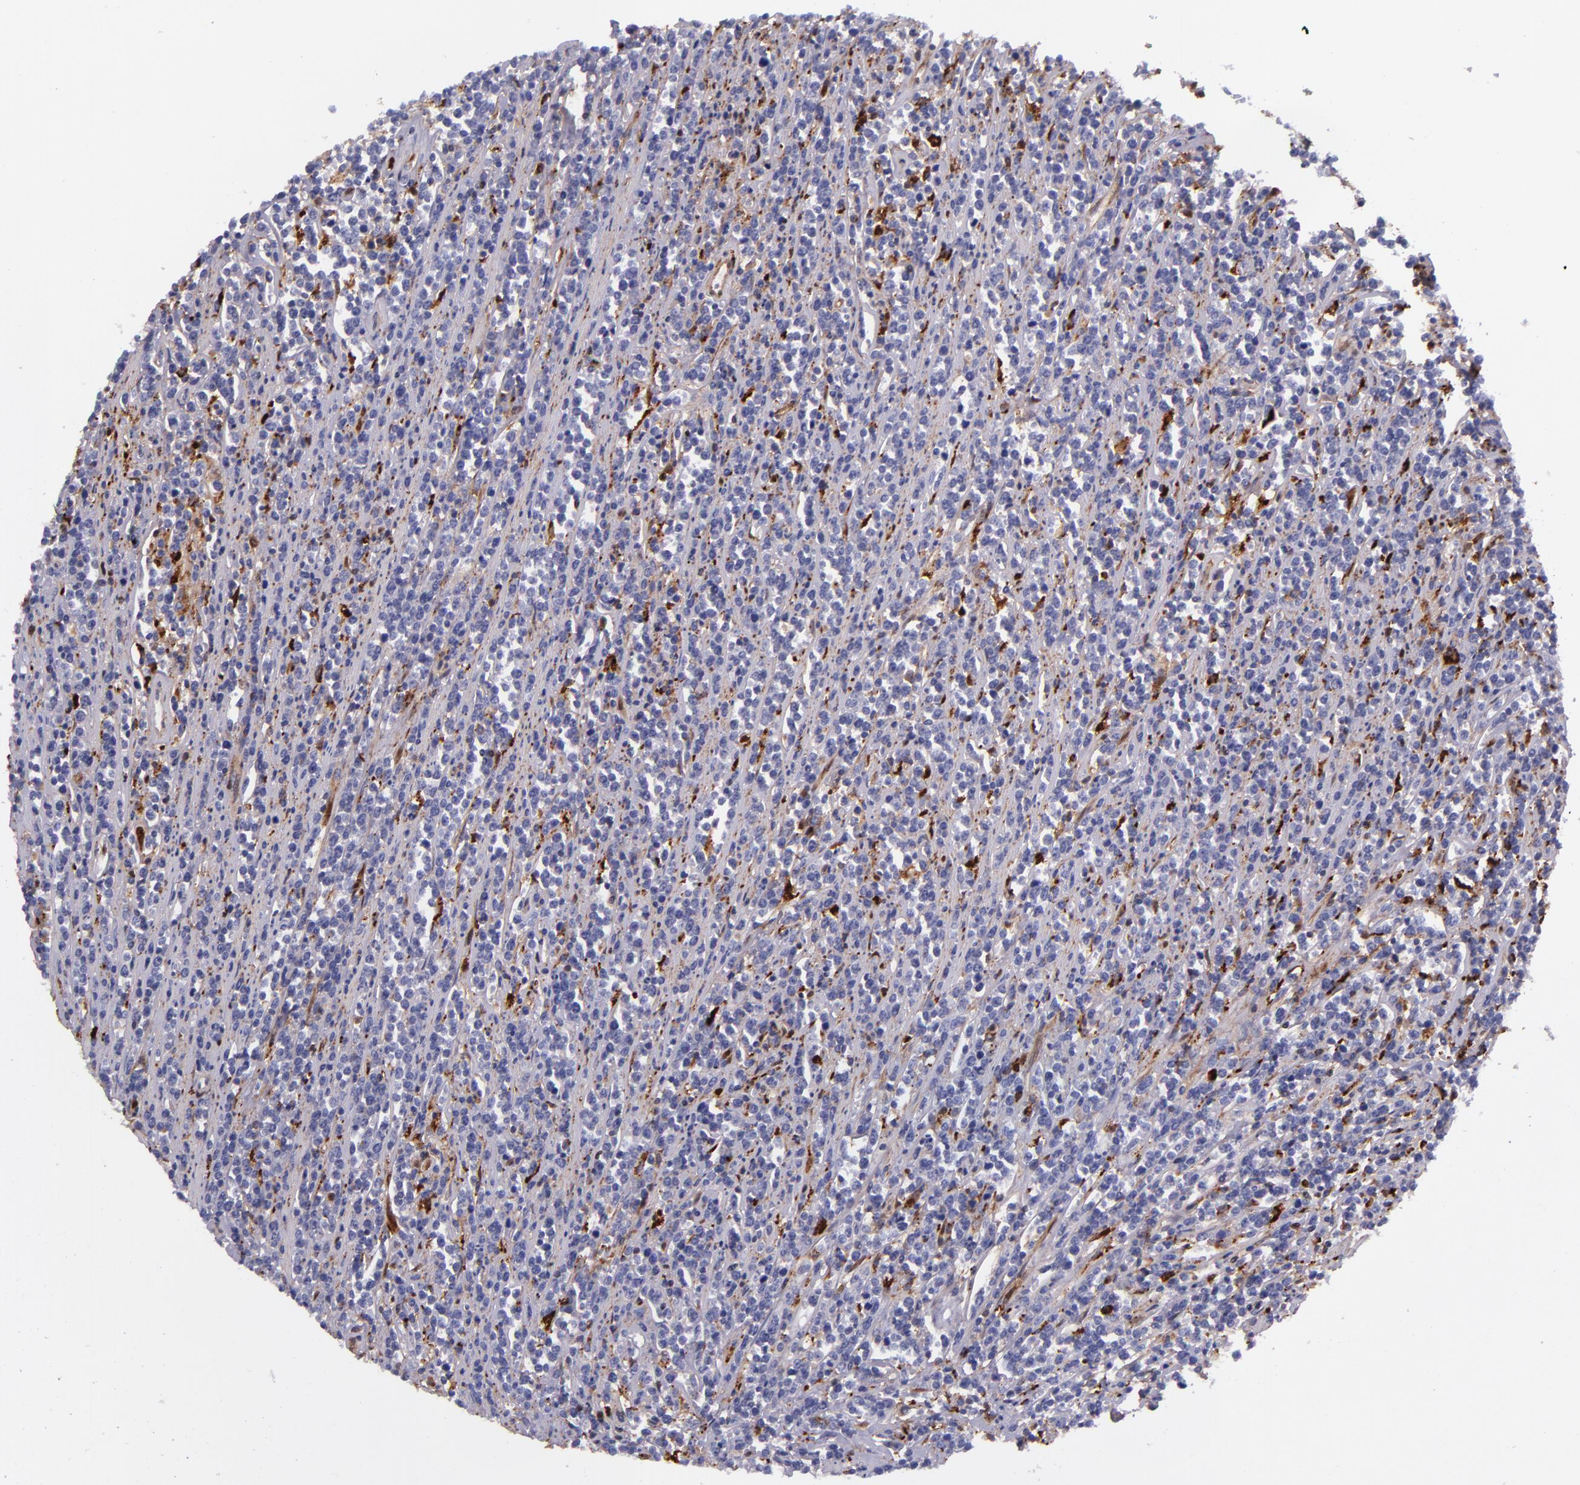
{"staining": {"intensity": "negative", "quantity": "none", "location": "none"}, "tissue": "lymphoma", "cell_type": "Tumor cells", "image_type": "cancer", "snomed": [{"axis": "morphology", "description": "Malignant lymphoma, non-Hodgkin's type, High grade"}, {"axis": "topography", "description": "Small intestine"}, {"axis": "topography", "description": "Colon"}], "caption": "Tumor cells are negative for protein expression in human lymphoma. The staining was performed using DAB to visualize the protein expression in brown, while the nuclei were stained in blue with hematoxylin (Magnification: 20x).", "gene": "LGALS1", "patient": {"sex": "male", "age": 8}}